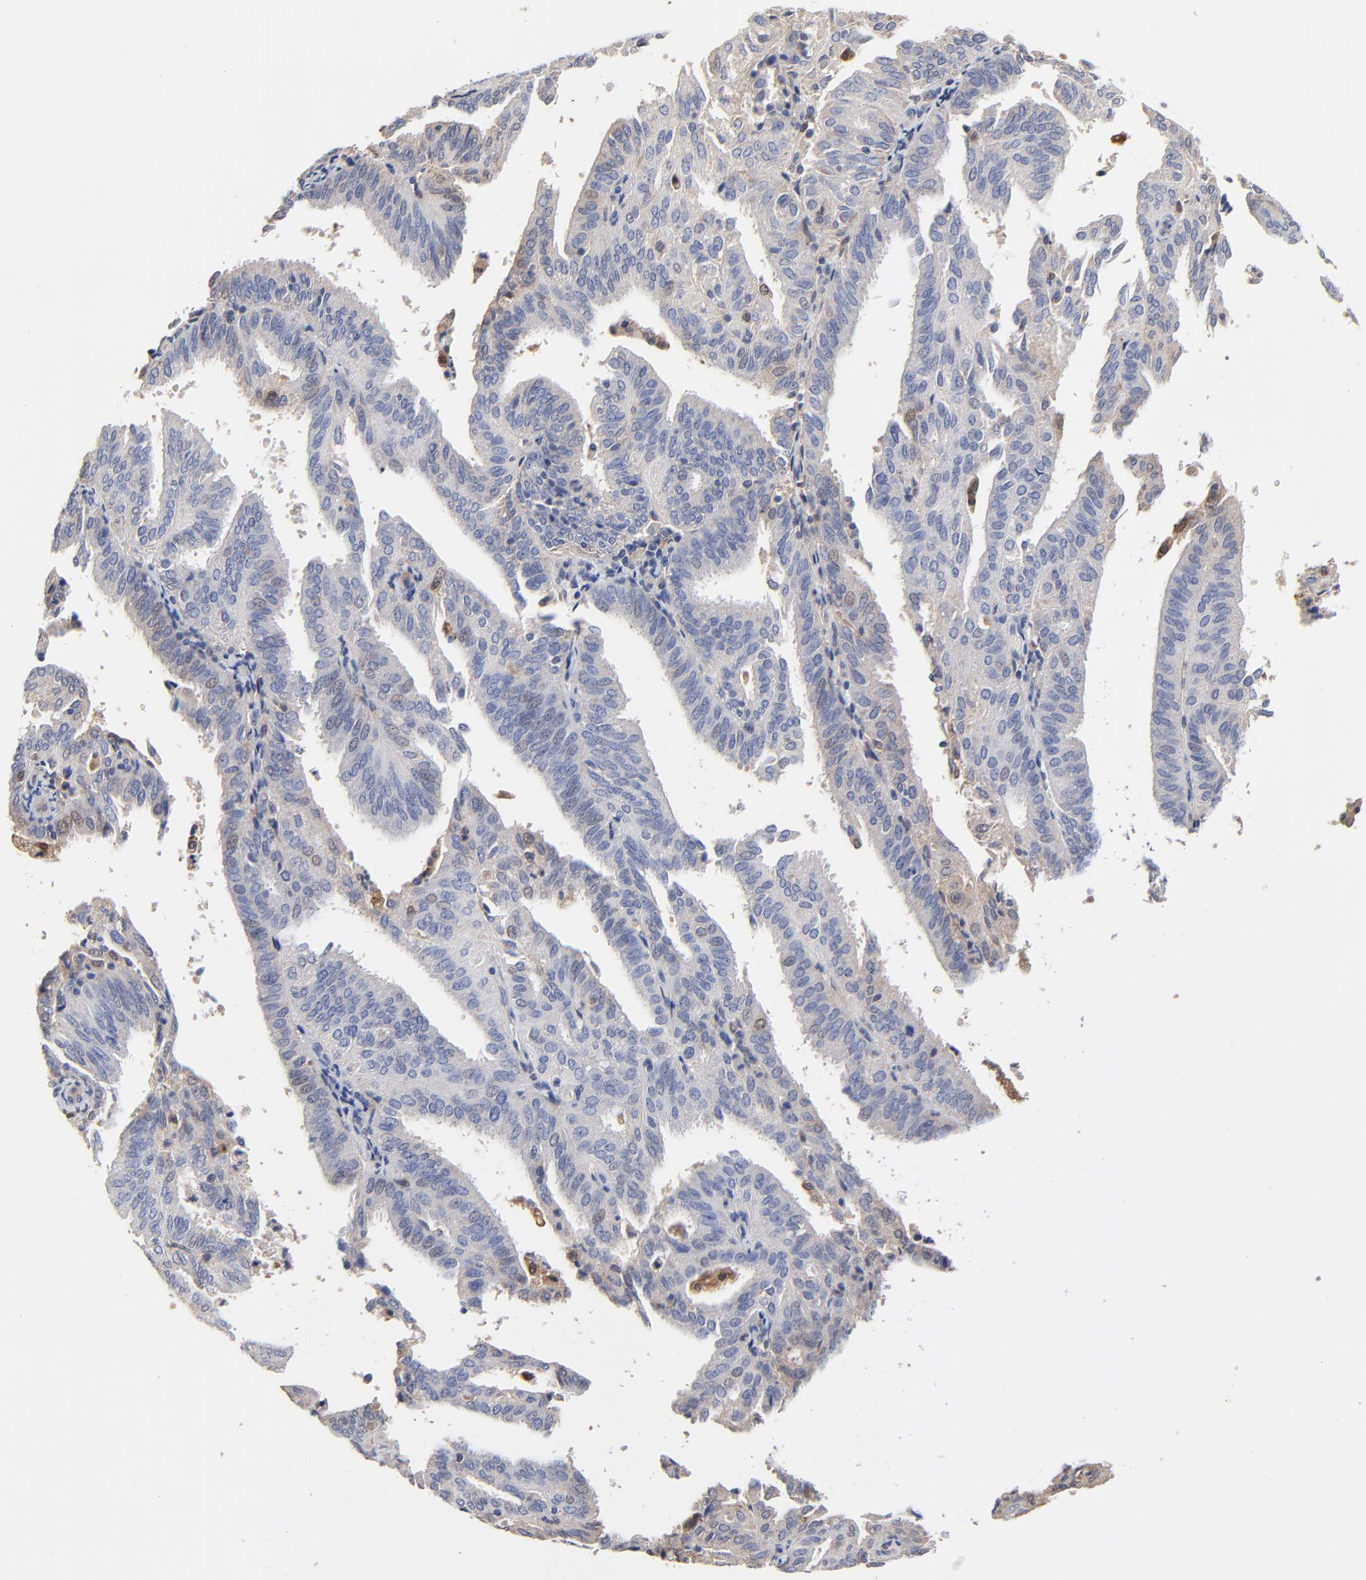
{"staining": {"intensity": "weak", "quantity": ">75%", "location": "cytoplasmic/membranous"}, "tissue": "endometrial cancer", "cell_type": "Tumor cells", "image_type": "cancer", "snomed": [{"axis": "morphology", "description": "Adenocarcinoma, NOS"}, {"axis": "topography", "description": "Endometrium"}], "caption": "Weak cytoplasmic/membranous expression is present in approximately >75% of tumor cells in endometrial cancer (adenocarcinoma).", "gene": "LGALS3", "patient": {"sex": "female", "age": 59}}